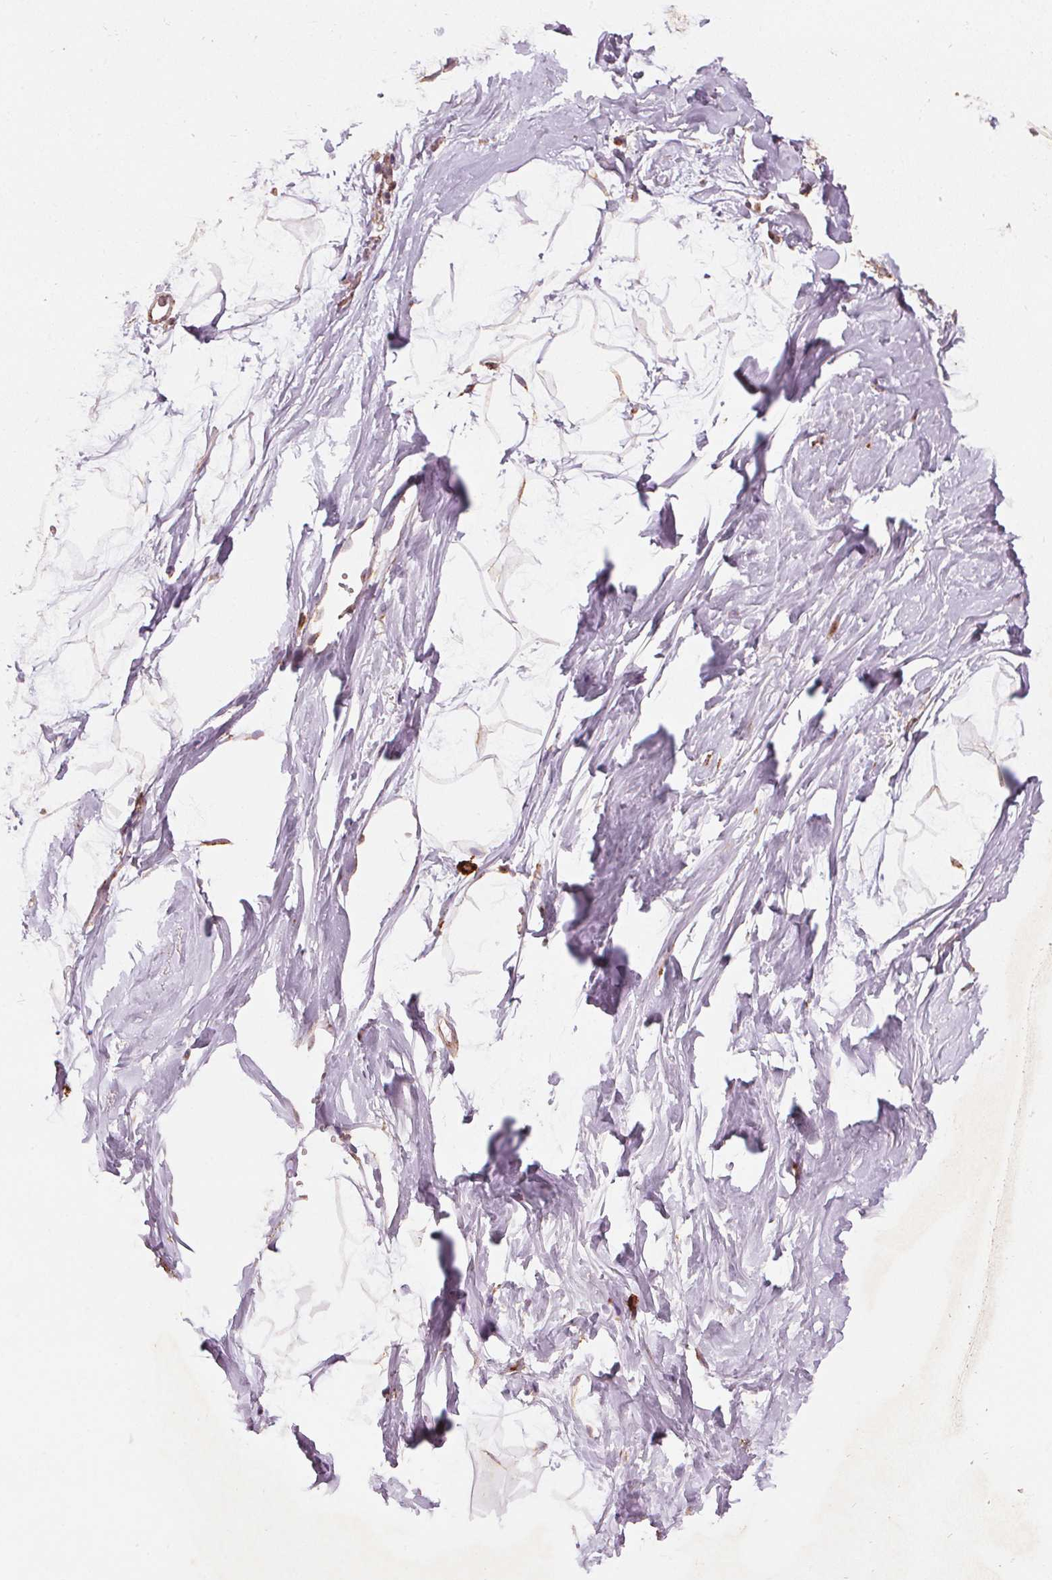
{"staining": {"intensity": "moderate", "quantity": "<25%", "location": "cytoplasmic/membranous"}, "tissue": "breast", "cell_type": "Adipocytes", "image_type": "normal", "snomed": [{"axis": "morphology", "description": "Normal tissue, NOS"}, {"axis": "topography", "description": "Breast"}], "caption": "The immunohistochemical stain highlights moderate cytoplasmic/membranous staining in adipocytes of normal breast. The staining was performed using DAB to visualize the protein expression in brown, while the nuclei were stained in blue with hematoxylin (Magnification: 20x).", "gene": "TOMM70", "patient": {"sex": "female", "age": 32}}